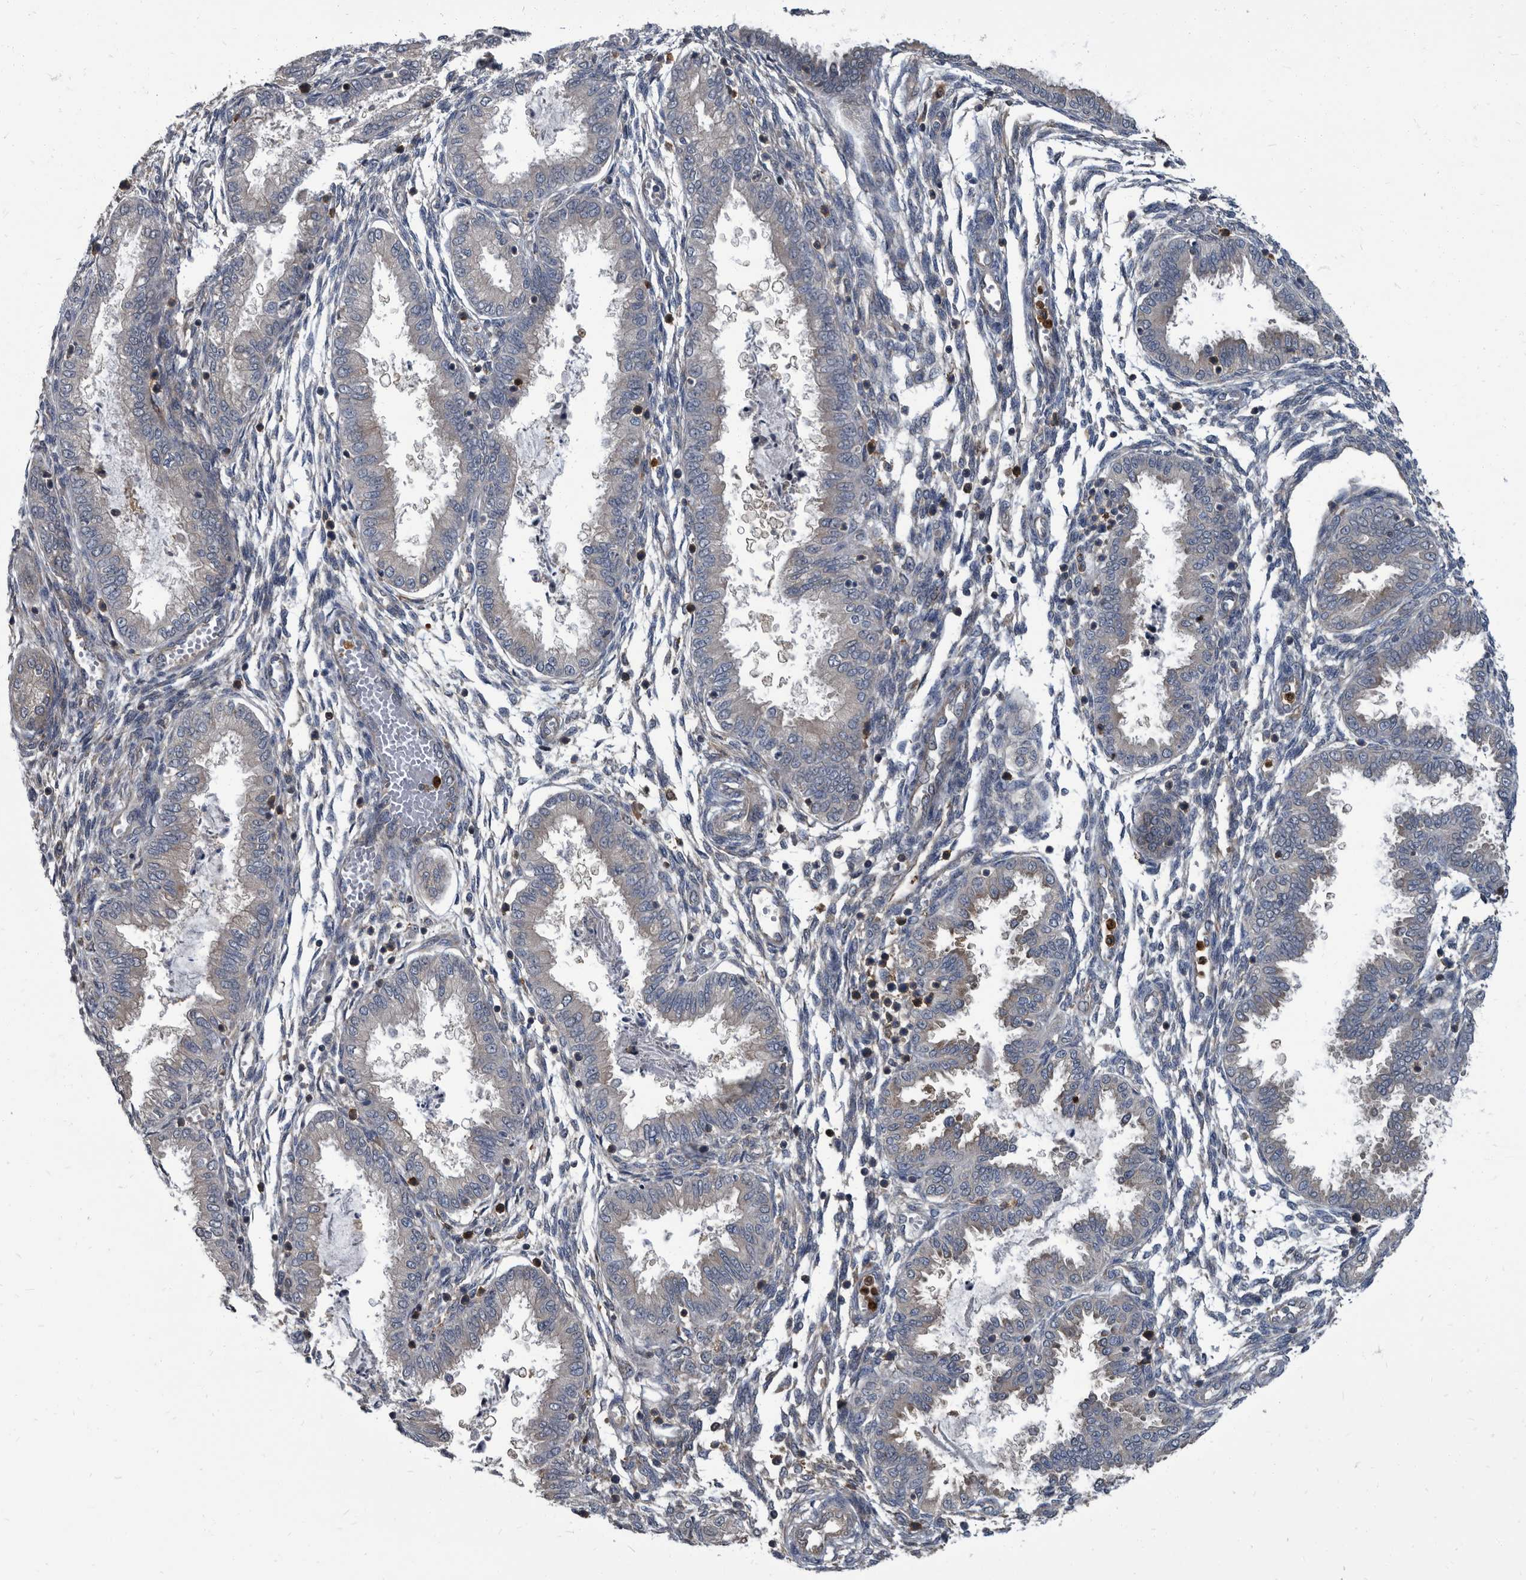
{"staining": {"intensity": "moderate", "quantity": "<25%", "location": "cytoplasmic/membranous"}, "tissue": "endometrium", "cell_type": "Cells in endometrial stroma", "image_type": "normal", "snomed": [{"axis": "morphology", "description": "Normal tissue, NOS"}, {"axis": "topography", "description": "Endometrium"}], "caption": "The micrograph displays staining of normal endometrium, revealing moderate cytoplasmic/membranous protein staining (brown color) within cells in endometrial stroma.", "gene": "CDV3", "patient": {"sex": "female", "age": 33}}